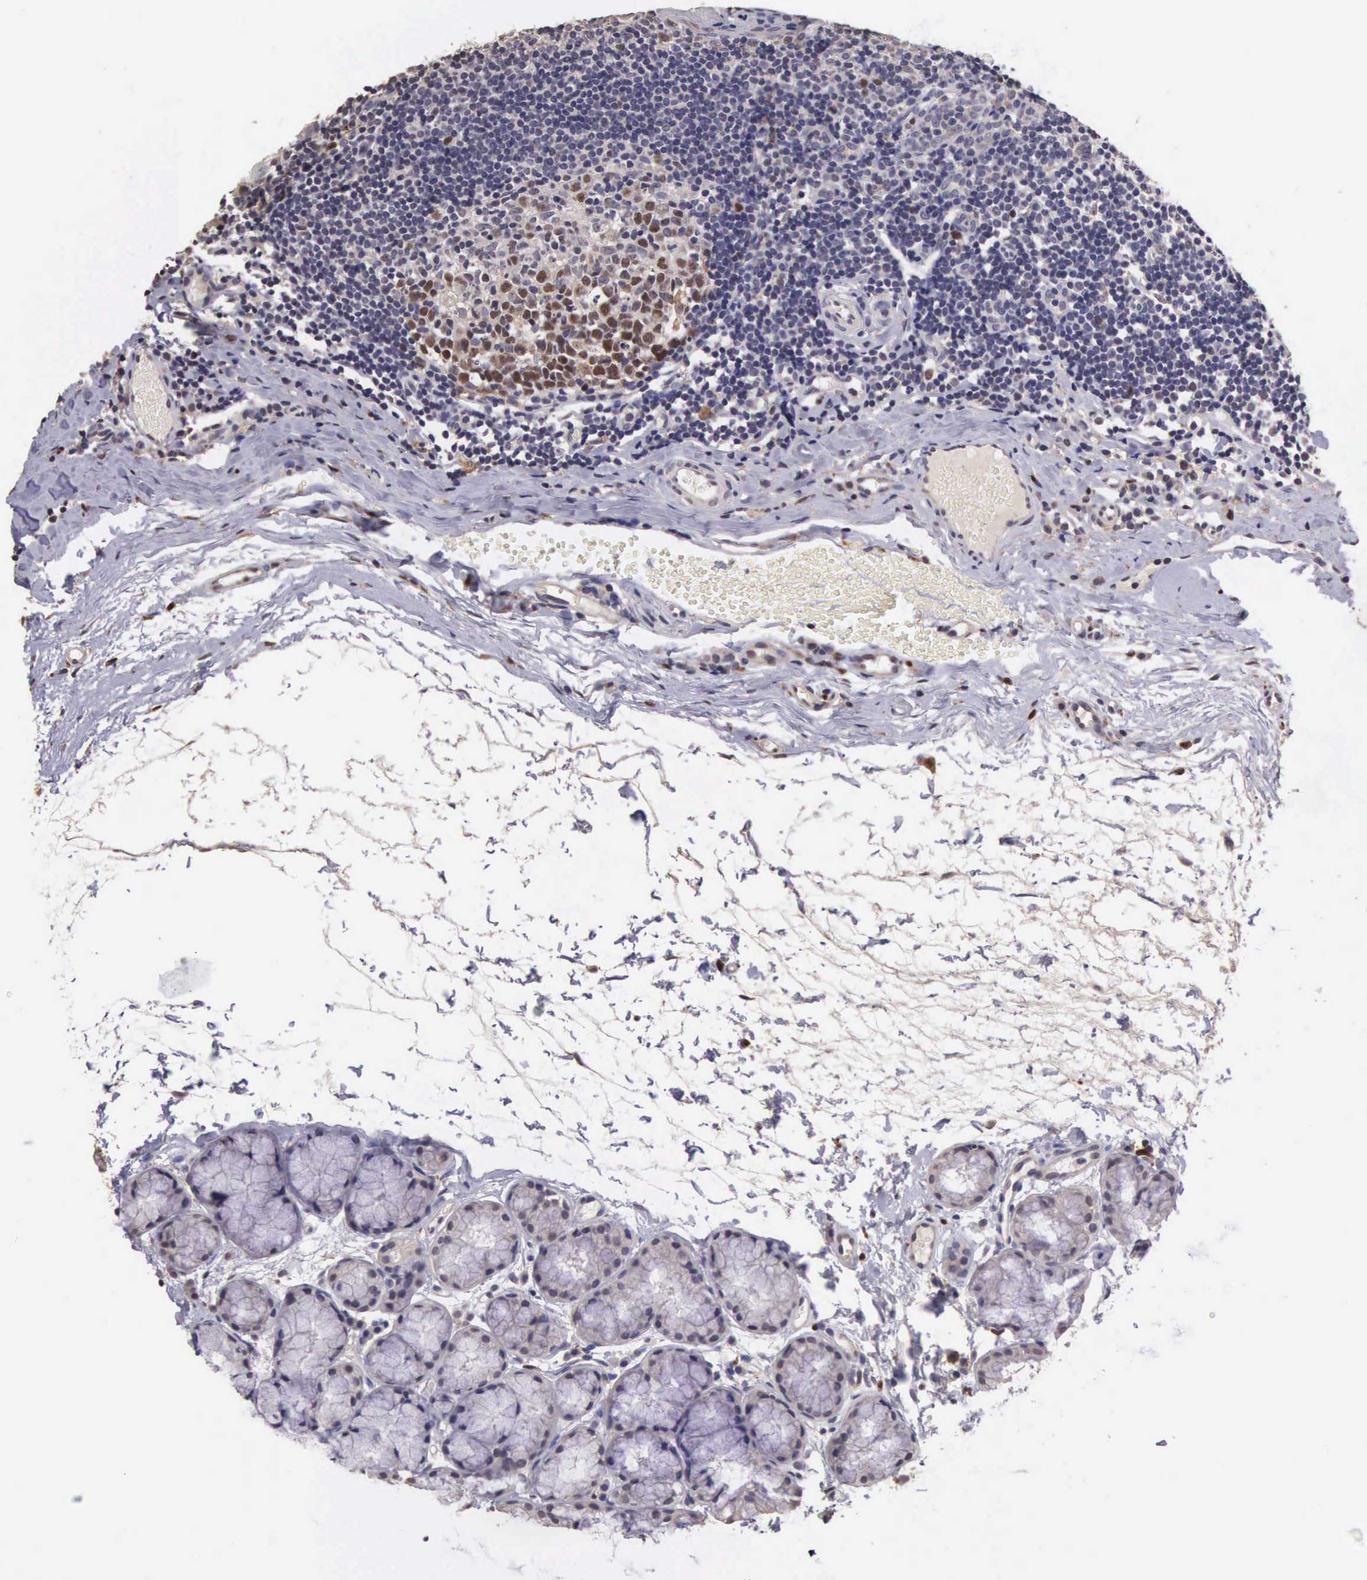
{"staining": {"intensity": "moderate", "quantity": "25%-75%", "location": "cytoplasmic/membranous,nuclear"}, "tissue": "tonsil", "cell_type": "Germinal center cells", "image_type": "normal", "snomed": [{"axis": "morphology", "description": "Normal tissue, NOS"}, {"axis": "topography", "description": "Tonsil"}], "caption": "DAB (3,3'-diaminobenzidine) immunohistochemical staining of benign human tonsil displays moderate cytoplasmic/membranous,nuclear protein expression in about 25%-75% of germinal center cells.", "gene": "CDC45", "patient": {"sex": "female", "age": 41}}